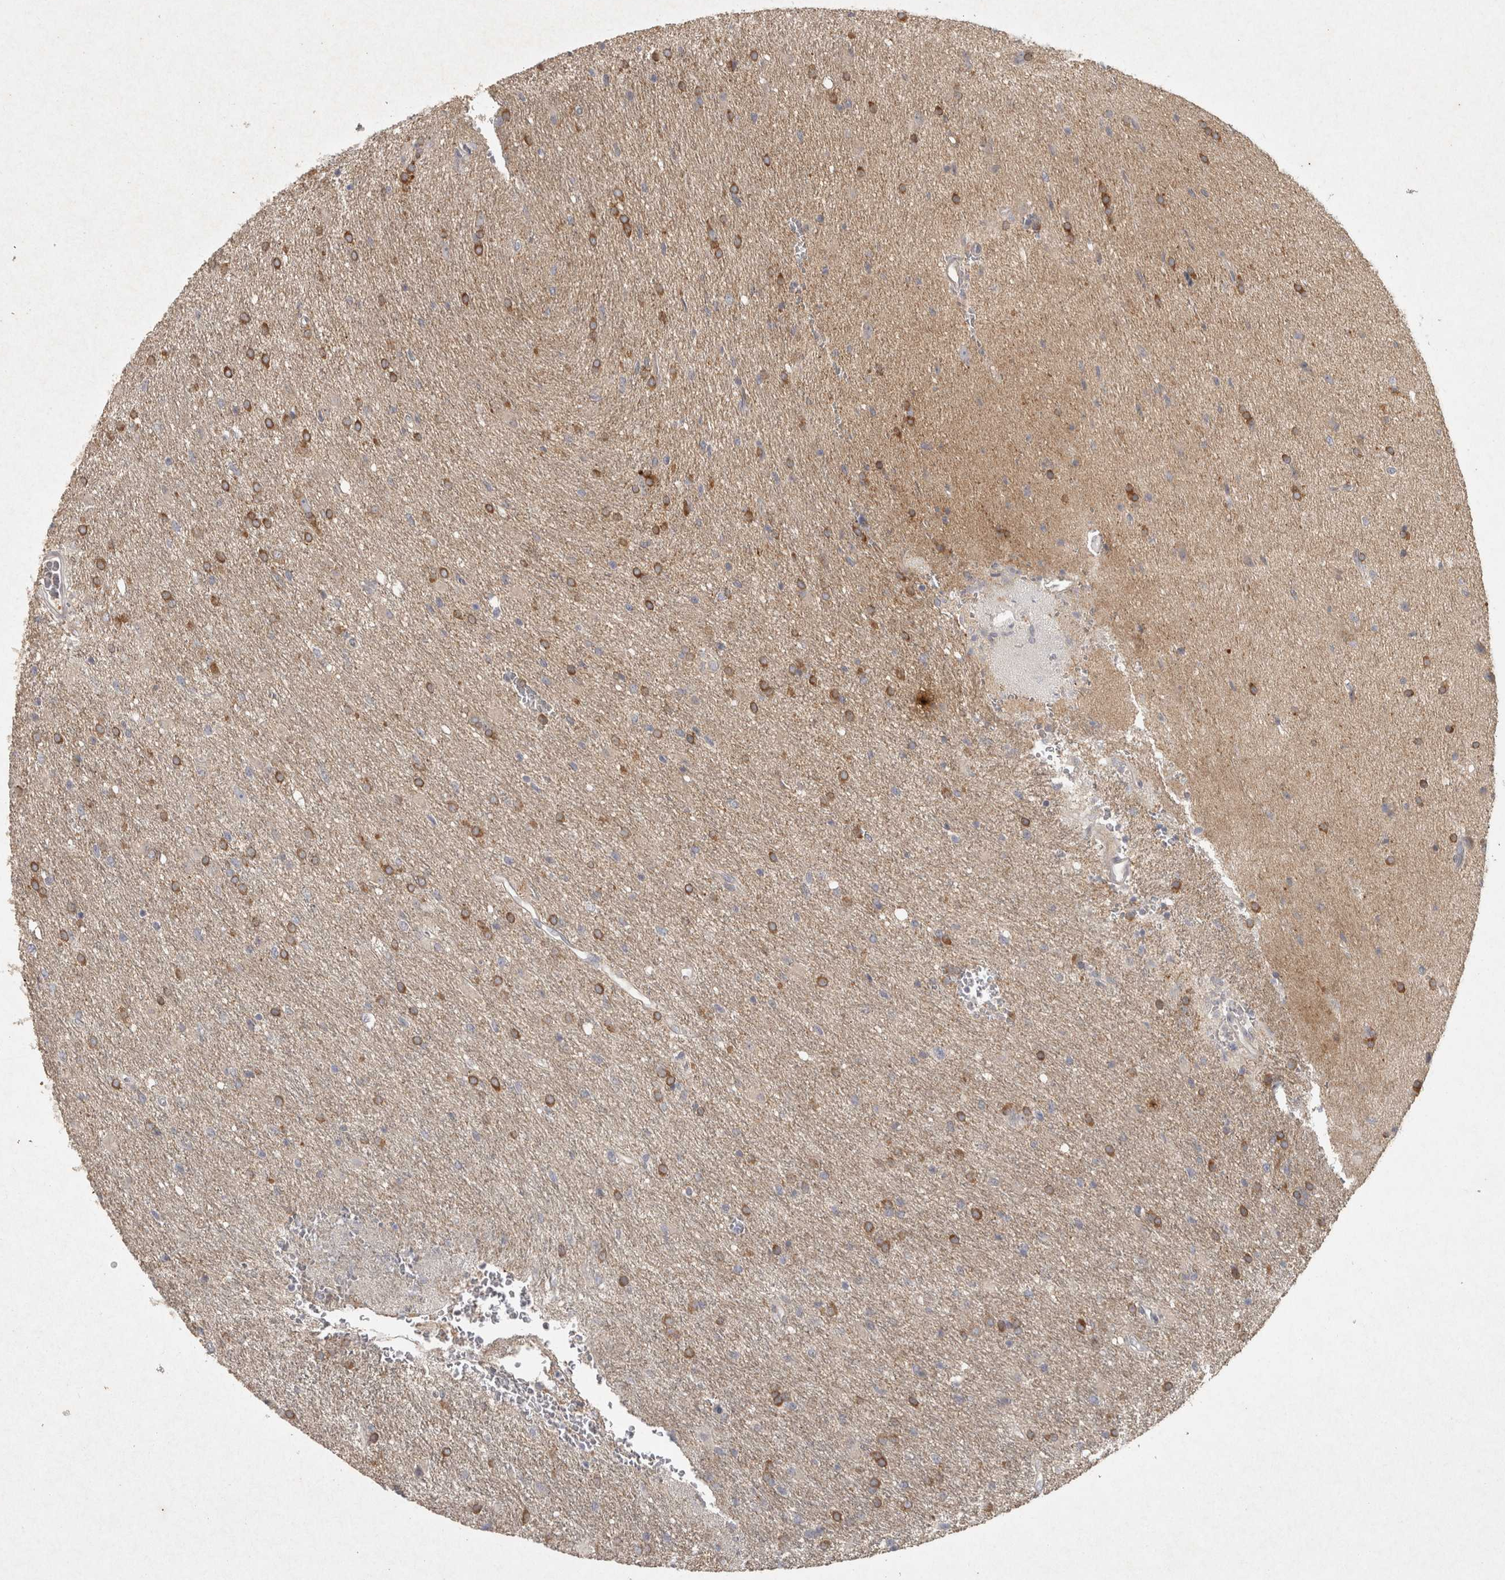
{"staining": {"intensity": "weak", "quantity": "<25%", "location": "cytoplasmic/membranous"}, "tissue": "glioma", "cell_type": "Tumor cells", "image_type": "cancer", "snomed": [{"axis": "morphology", "description": "Glioma, malignant, High grade"}, {"axis": "topography", "description": "Brain"}], "caption": "Image shows no protein staining in tumor cells of malignant glioma (high-grade) tissue.", "gene": "OSTN", "patient": {"sex": "female", "age": 57}}